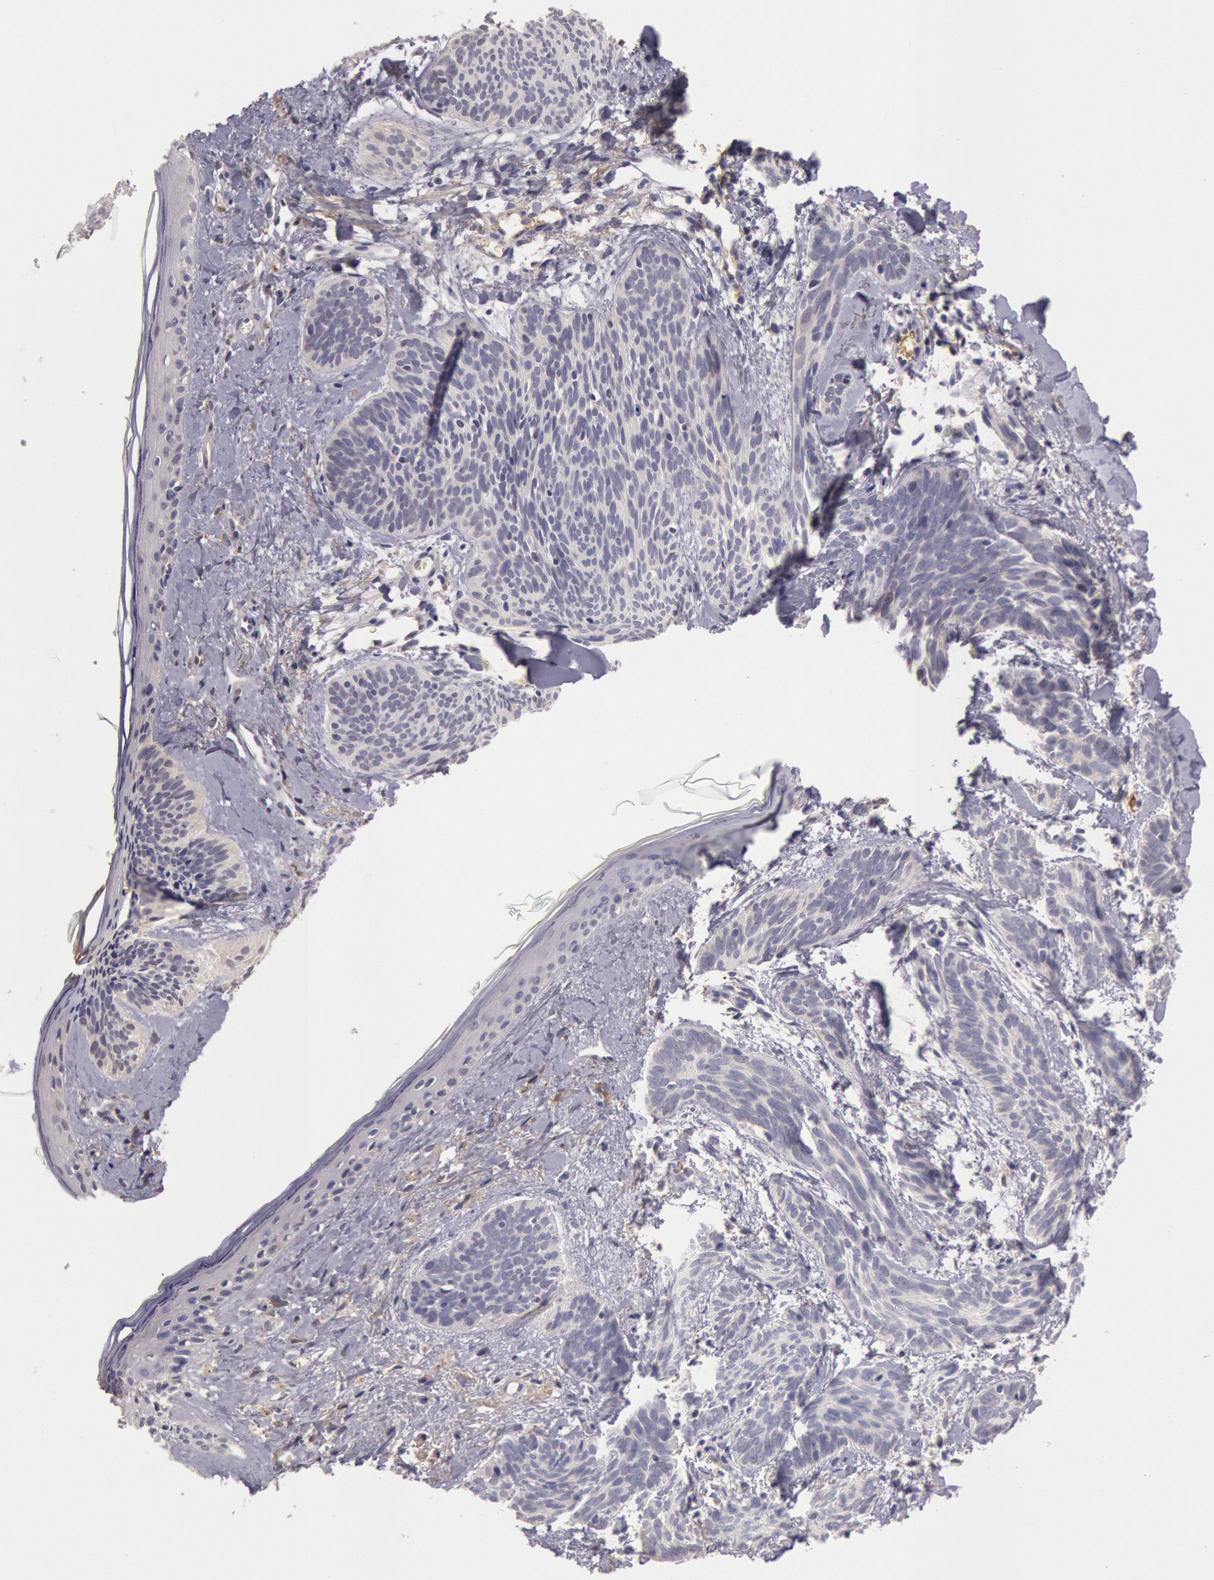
{"staining": {"intensity": "negative", "quantity": "none", "location": "none"}, "tissue": "skin cancer", "cell_type": "Tumor cells", "image_type": "cancer", "snomed": [{"axis": "morphology", "description": "Basal cell carcinoma"}, {"axis": "topography", "description": "Skin"}], "caption": "The micrograph shows no staining of tumor cells in skin basal cell carcinoma. Brightfield microscopy of immunohistochemistry (IHC) stained with DAB (3,3'-diaminobenzidine) (brown) and hematoxylin (blue), captured at high magnification.", "gene": "C1R", "patient": {"sex": "female", "age": 81}}